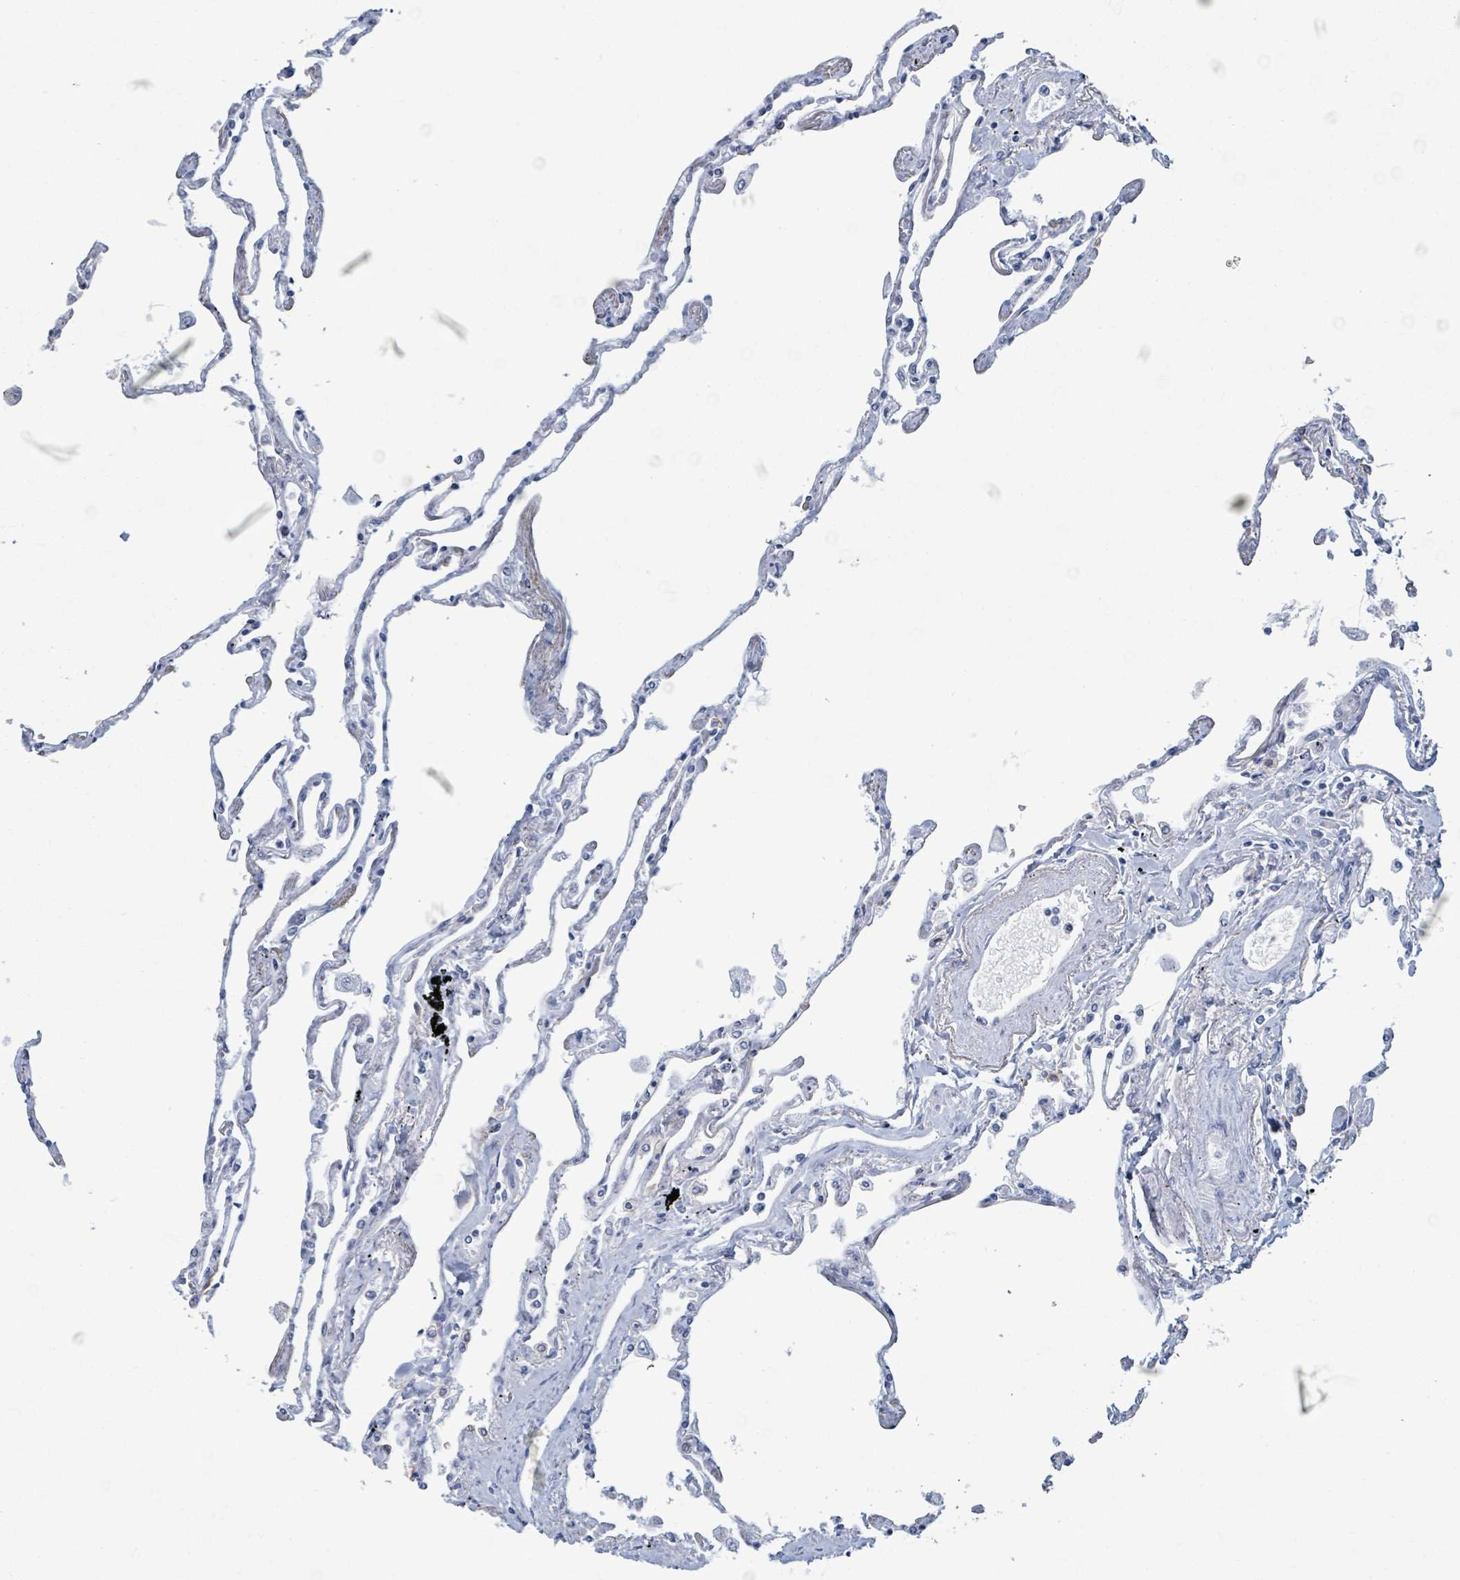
{"staining": {"intensity": "strong", "quantity": "25%-75%", "location": "cytoplasmic/membranous"}, "tissue": "lung", "cell_type": "Alveolar cells", "image_type": "normal", "snomed": [{"axis": "morphology", "description": "Normal tissue, NOS"}, {"axis": "topography", "description": "Lung"}], "caption": "The immunohistochemical stain shows strong cytoplasmic/membranous staining in alveolar cells of benign lung.", "gene": "KRT8", "patient": {"sex": "female", "age": 67}}